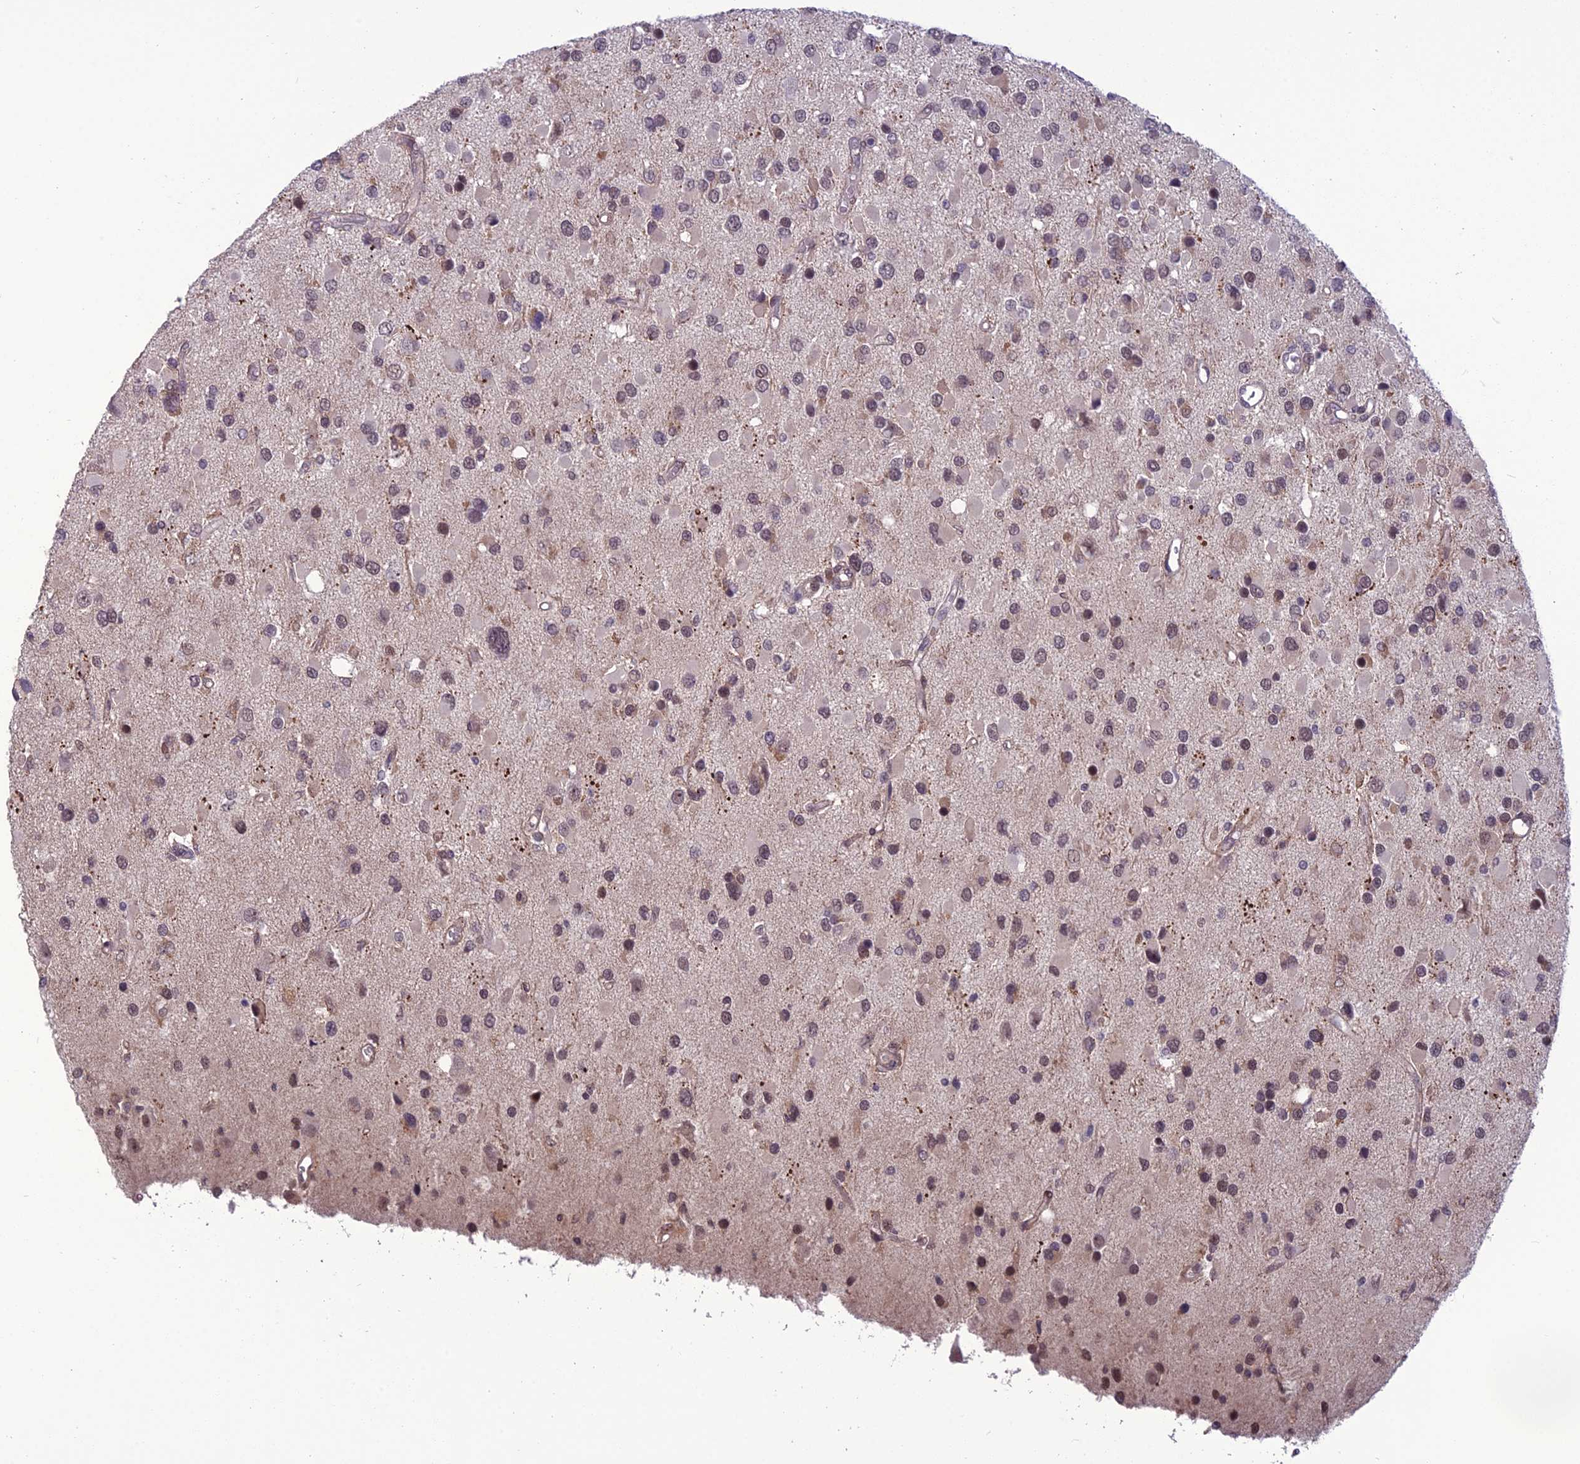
{"staining": {"intensity": "weak", "quantity": ">75%", "location": "nuclear"}, "tissue": "glioma", "cell_type": "Tumor cells", "image_type": "cancer", "snomed": [{"axis": "morphology", "description": "Glioma, malignant, High grade"}, {"axis": "topography", "description": "Brain"}], "caption": "Immunohistochemical staining of human glioma demonstrates low levels of weak nuclear staining in about >75% of tumor cells.", "gene": "FBRS", "patient": {"sex": "male", "age": 53}}